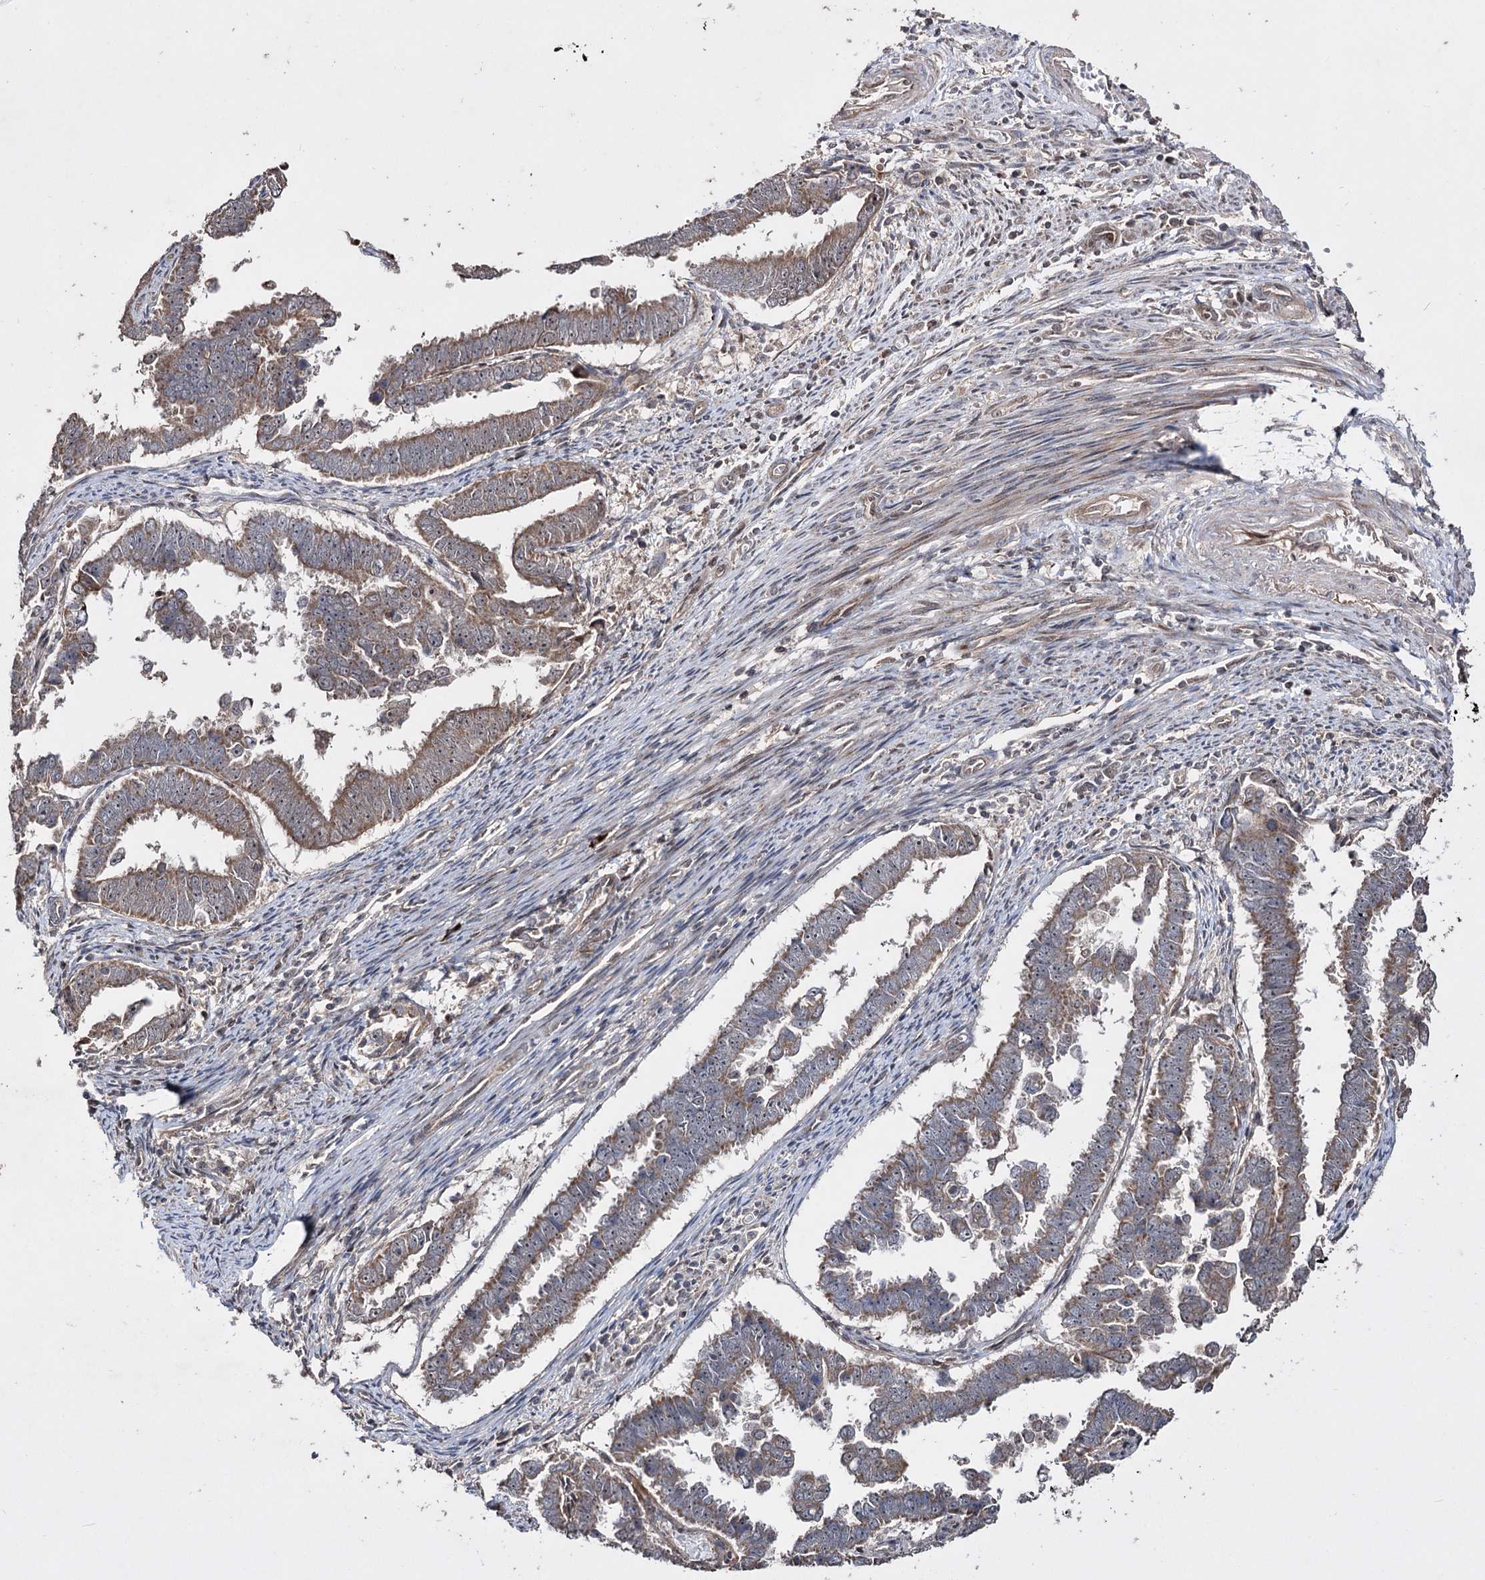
{"staining": {"intensity": "weak", "quantity": ">75%", "location": "cytoplasmic/membranous"}, "tissue": "endometrial cancer", "cell_type": "Tumor cells", "image_type": "cancer", "snomed": [{"axis": "morphology", "description": "Adenocarcinoma, NOS"}, {"axis": "topography", "description": "Endometrium"}], "caption": "Endometrial cancer (adenocarcinoma) tissue reveals weak cytoplasmic/membranous expression in approximately >75% of tumor cells, visualized by immunohistochemistry.", "gene": "CPNE8", "patient": {"sex": "female", "age": 75}}